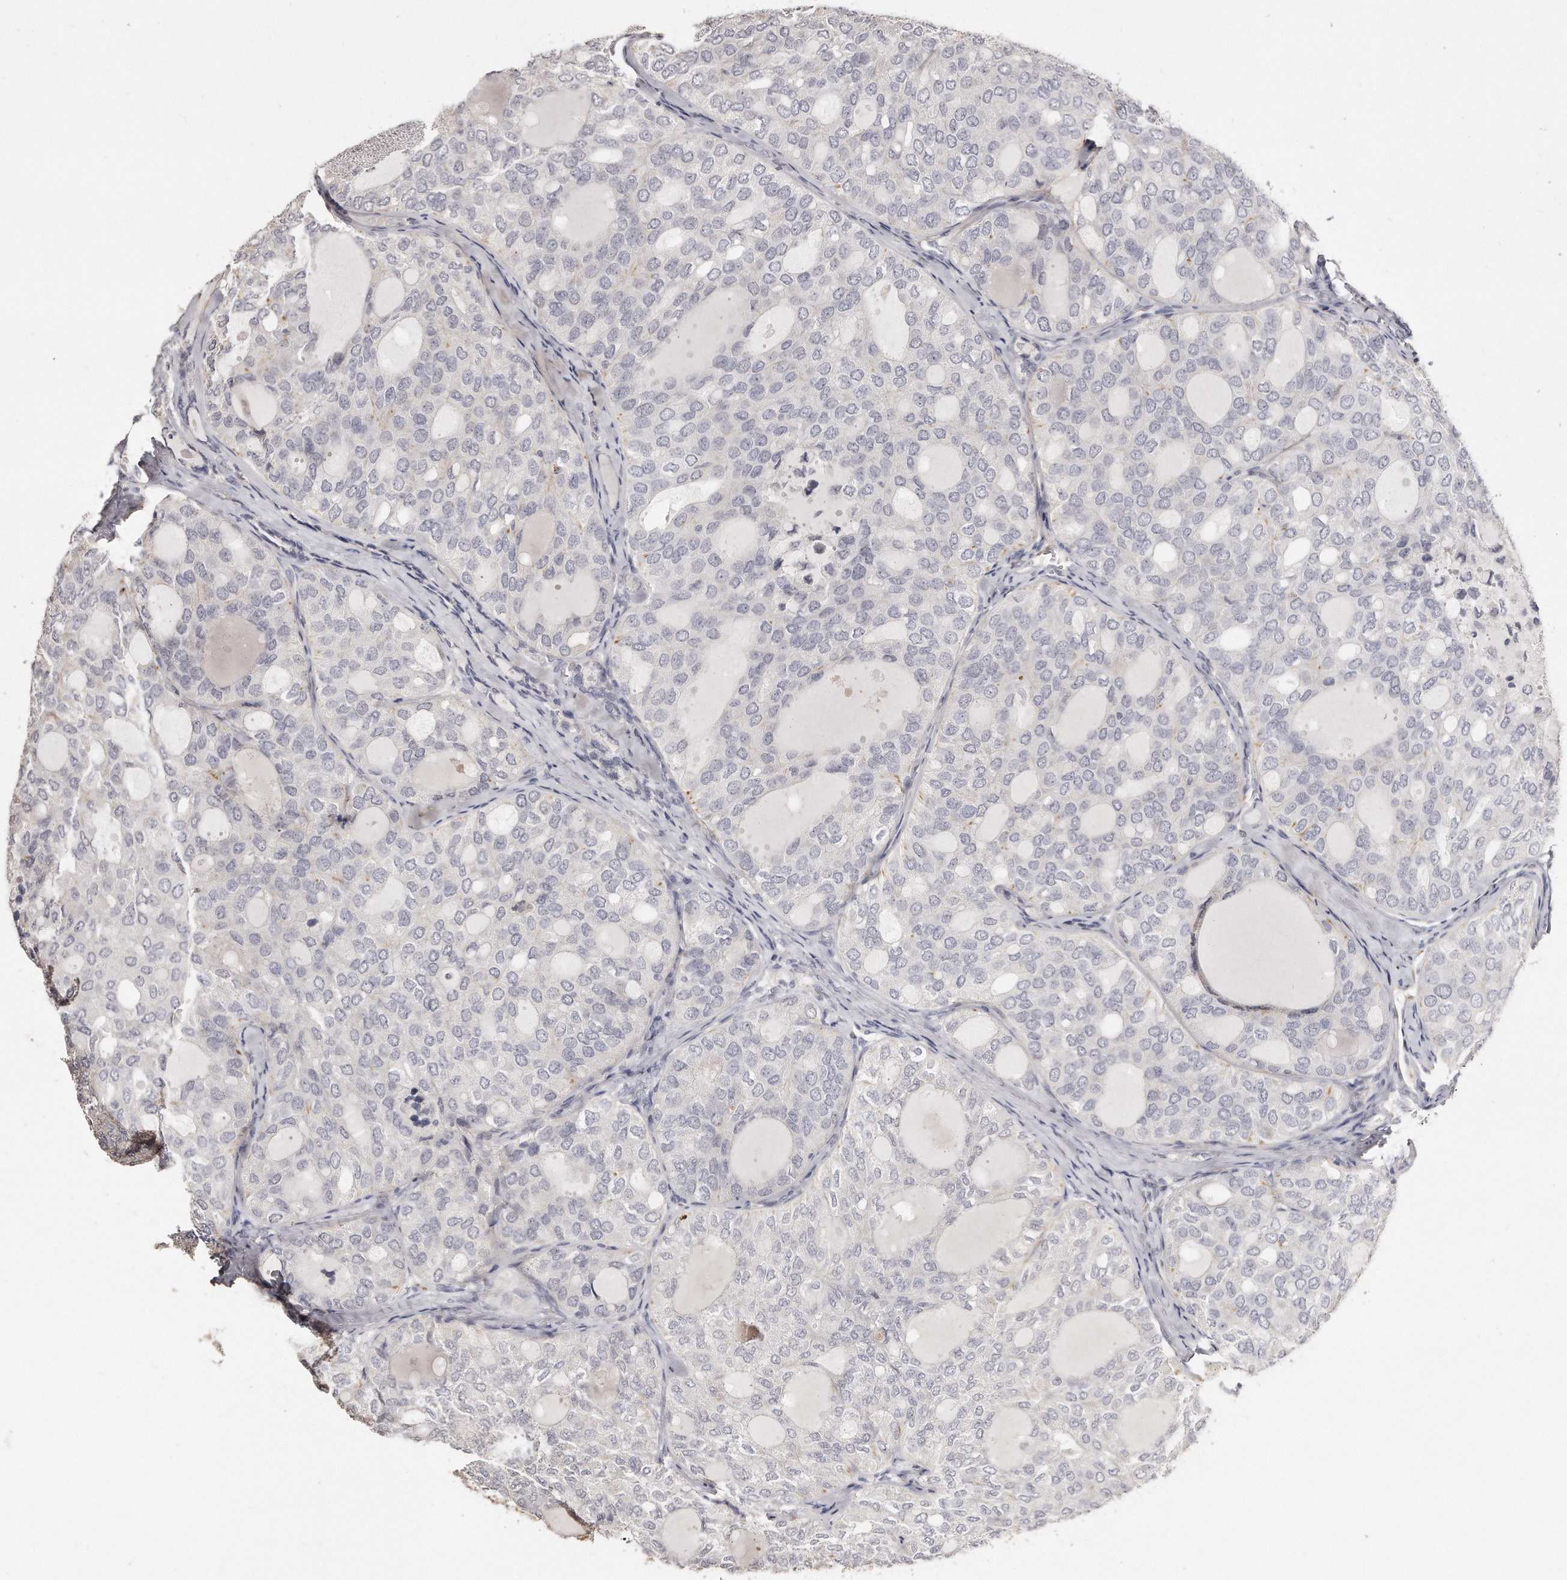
{"staining": {"intensity": "negative", "quantity": "none", "location": "none"}, "tissue": "thyroid cancer", "cell_type": "Tumor cells", "image_type": "cancer", "snomed": [{"axis": "morphology", "description": "Follicular adenoma carcinoma, NOS"}, {"axis": "topography", "description": "Thyroid gland"}], "caption": "Immunohistochemistry (IHC) photomicrograph of human thyroid cancer (follicular adenoma carcinoma) stained for a protein (brown), which displays no positivity in tumor cells.", "gene": "ZYG11A", "patient": {"sex": "male", "age": 75}}